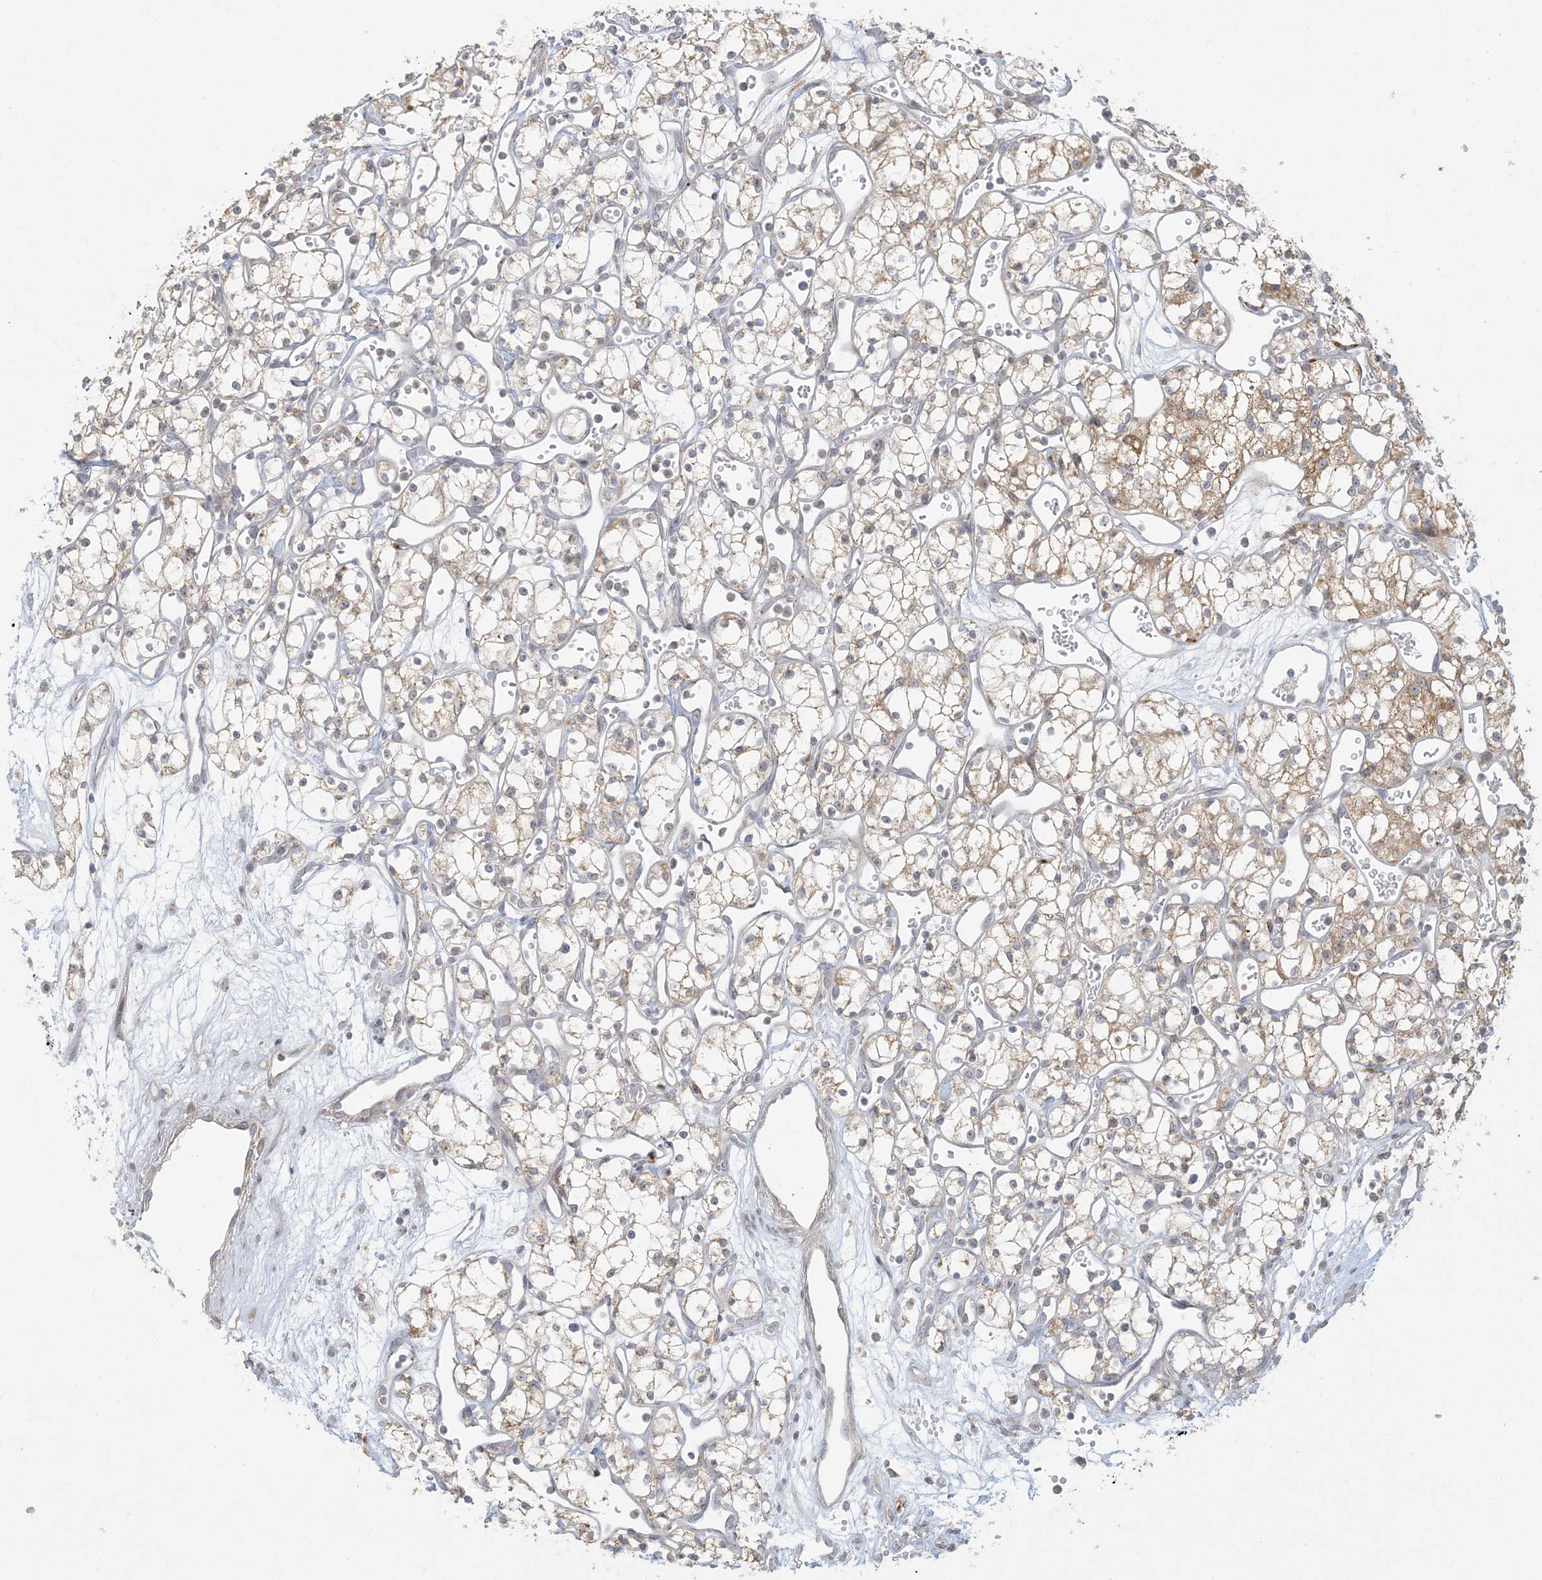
{"staining": {"intensity": "moderate", "quantity": "<25%", "location": "cytoplasmic/membranous"}, "tissue": "renal cancer", "cell_type": "Tumor cells", "image_type": "cancer", "snomed": [{"axis": "morphology", "description": "Adenocarcinoma, NOS"}, {"axis": "topography", "description": "Kidney"}], "caption": "A low amount of moderate cytoplasmic/membranous positivity is present in about <25% of tumor cells in renal cancer tissue.", "gene": "MCAT", "patient": {"sex": "male", "age": 59}}